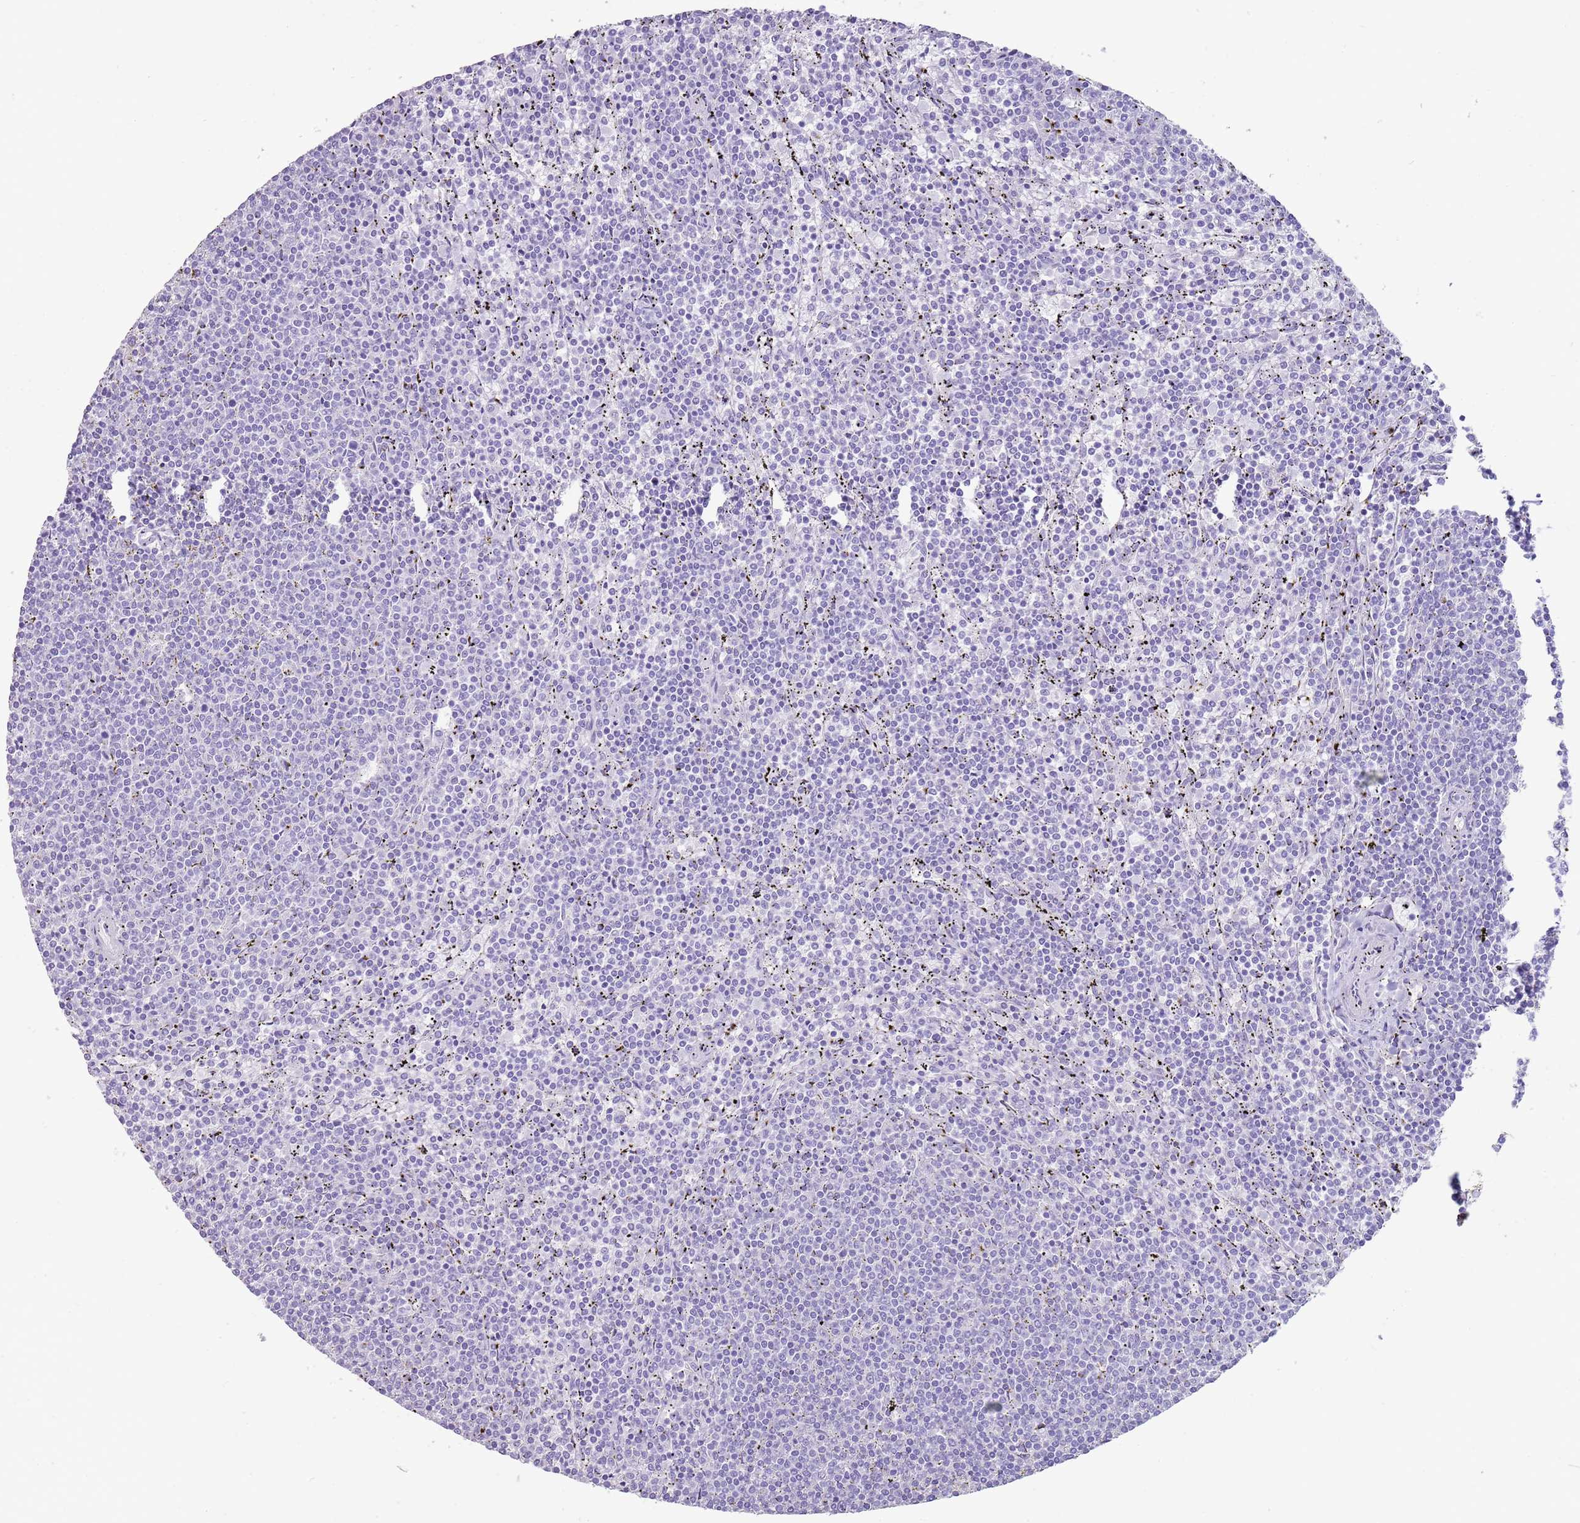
{"staining": {"intensity": "negative", "quantity": "none", "location": "none"}, "tissue": "lymphoma", "cell_type": "Tumor cells", "image_type": "cancer", "snomed": [{"axis": "morphology", "description": "Malignant lymphoma, non-Hodgkin's type, Low grade"}, {"axis": "topography", "description": "Spleen"}], "caption": "IHC of malignant lymphoma, non-Hodgkin's type (low-grade) displays no staining in tumor cells.", "gene": "NBPF3", "patient": {"sex": "female", "age": 50}}